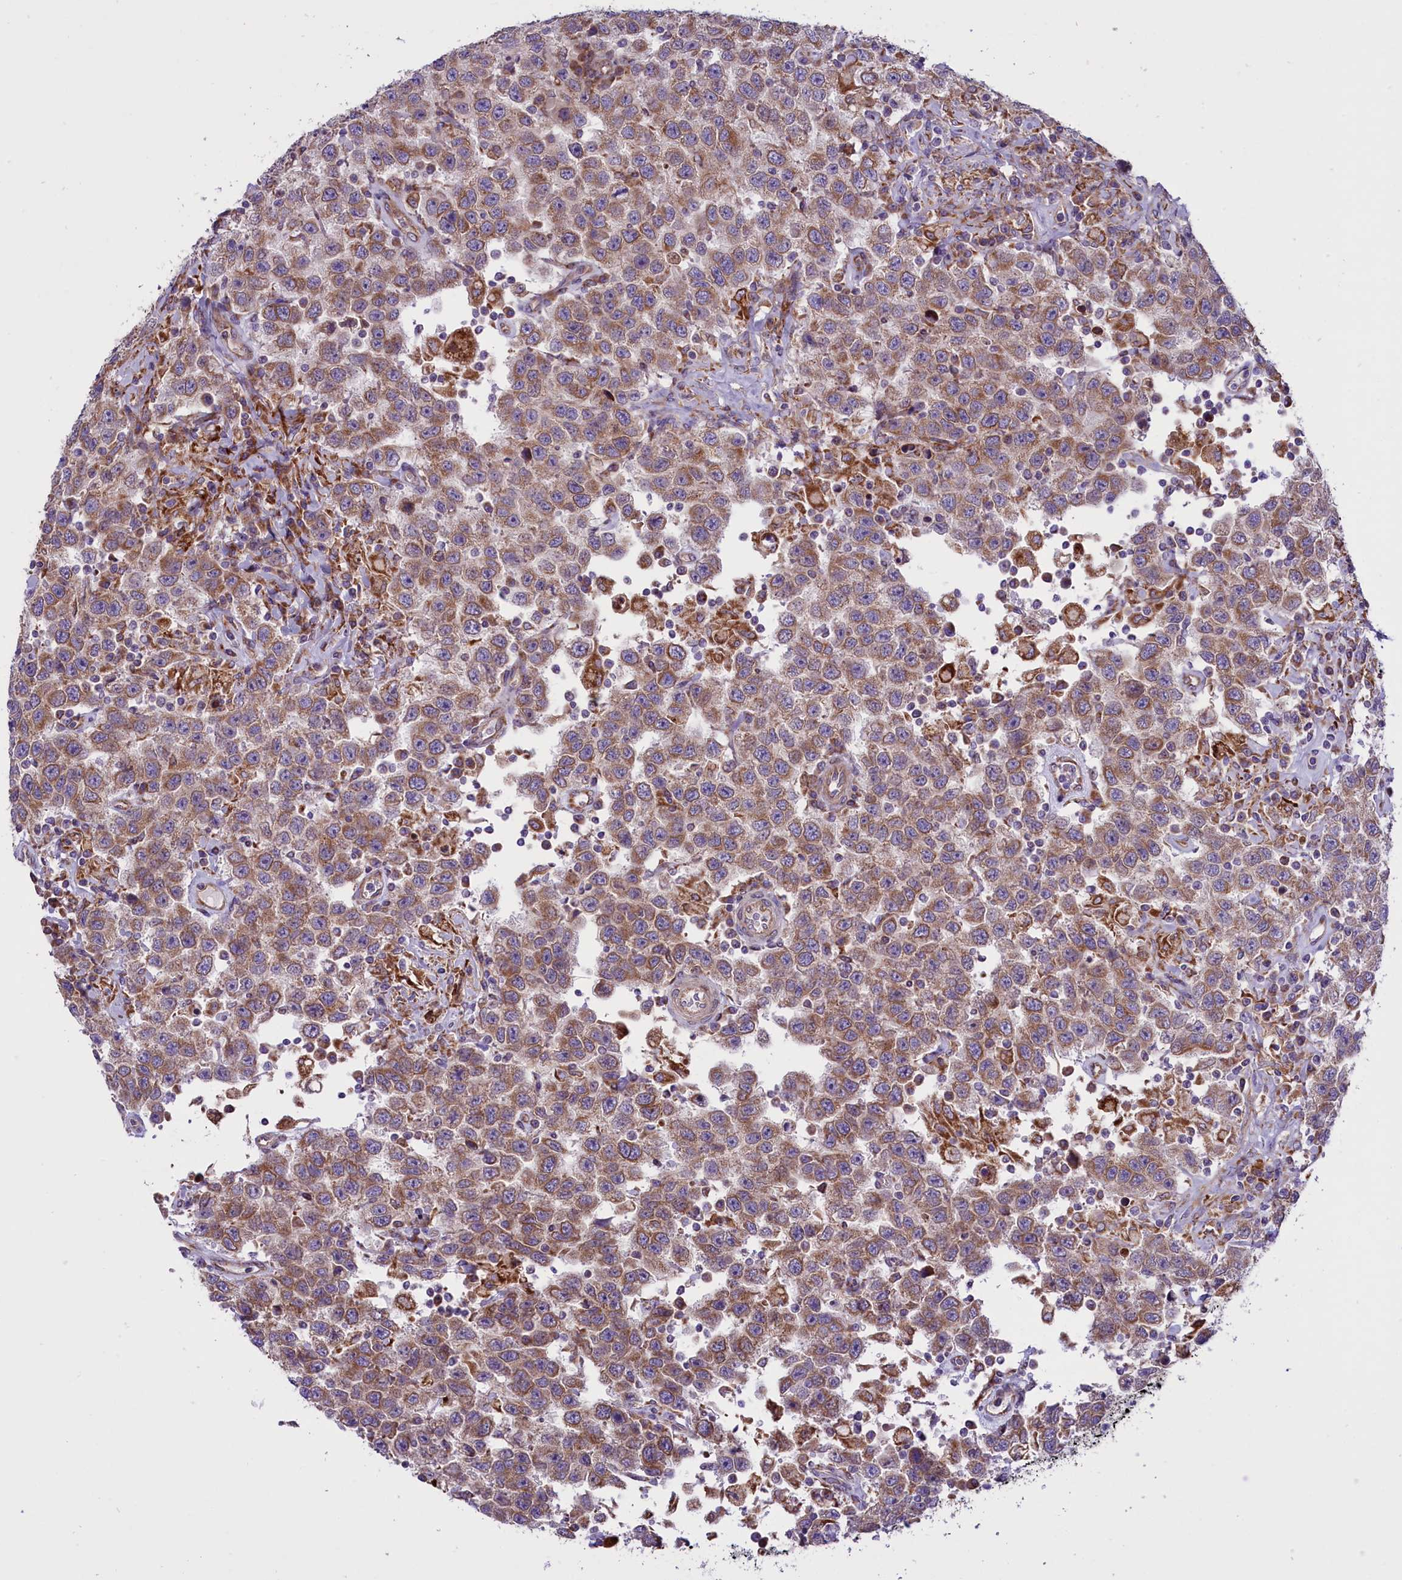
{"staining": {"intensity": "moderate", "quantity": ">75%", "location": "cytoplasmic/membranous"}, "tissue": "testis cancer", "cell_type": "Tumor cells", "image_type": "cancer", "snomed": [{"axis": "morphology", "description": "Seminoma, NOS"}, {"axis": "topography", "description": "Testis"}], "caption": "The histopathology image reveals a brown stain indicating the presence of a protein in the cytoplasmic/membranous of tumor cells in seminoma (testis).", "gene": "PTPRU", "patient": {"sex": "male", "age": 41}}